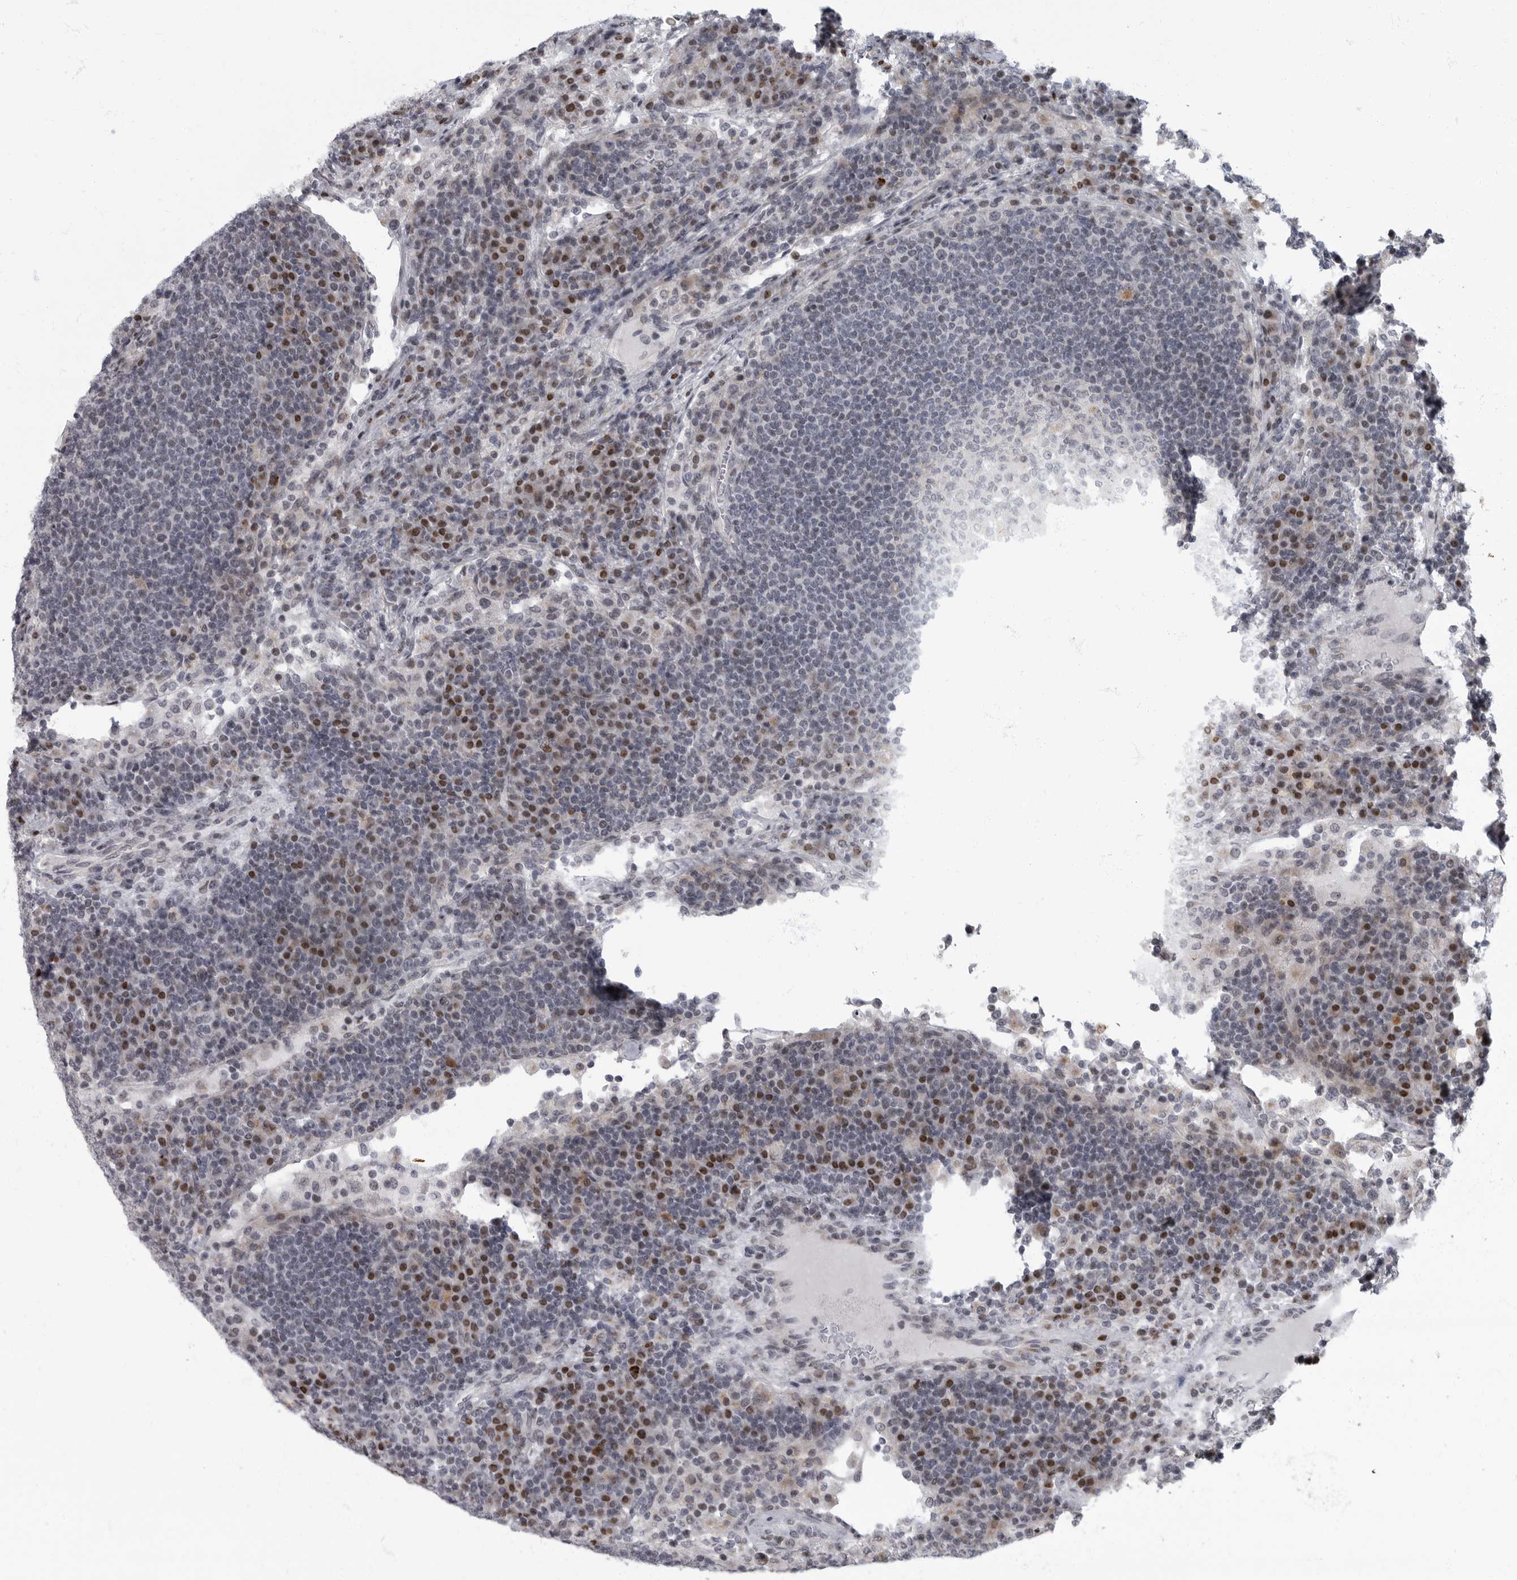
{"staining": {"intensity": "negative", "quantity": "none", "location": "none"}, "tissue": "lymph node", "cell_type": "Germinal center cells", "image_type": "normal", "snomed": [{"axis": "morphology", "description": "Normal tissue, NOS"}, {"axis": "topography", "description": "Lymph node"}], "caption": "High magnification brightfield microscopy of unremarkable lymph node stained with DAB (brown) and counterstained with hematoxylin (blue): germinal center cells show no significant staining.", "gene": "EVI5", "patient": {"sex": "female", "age": 53}}